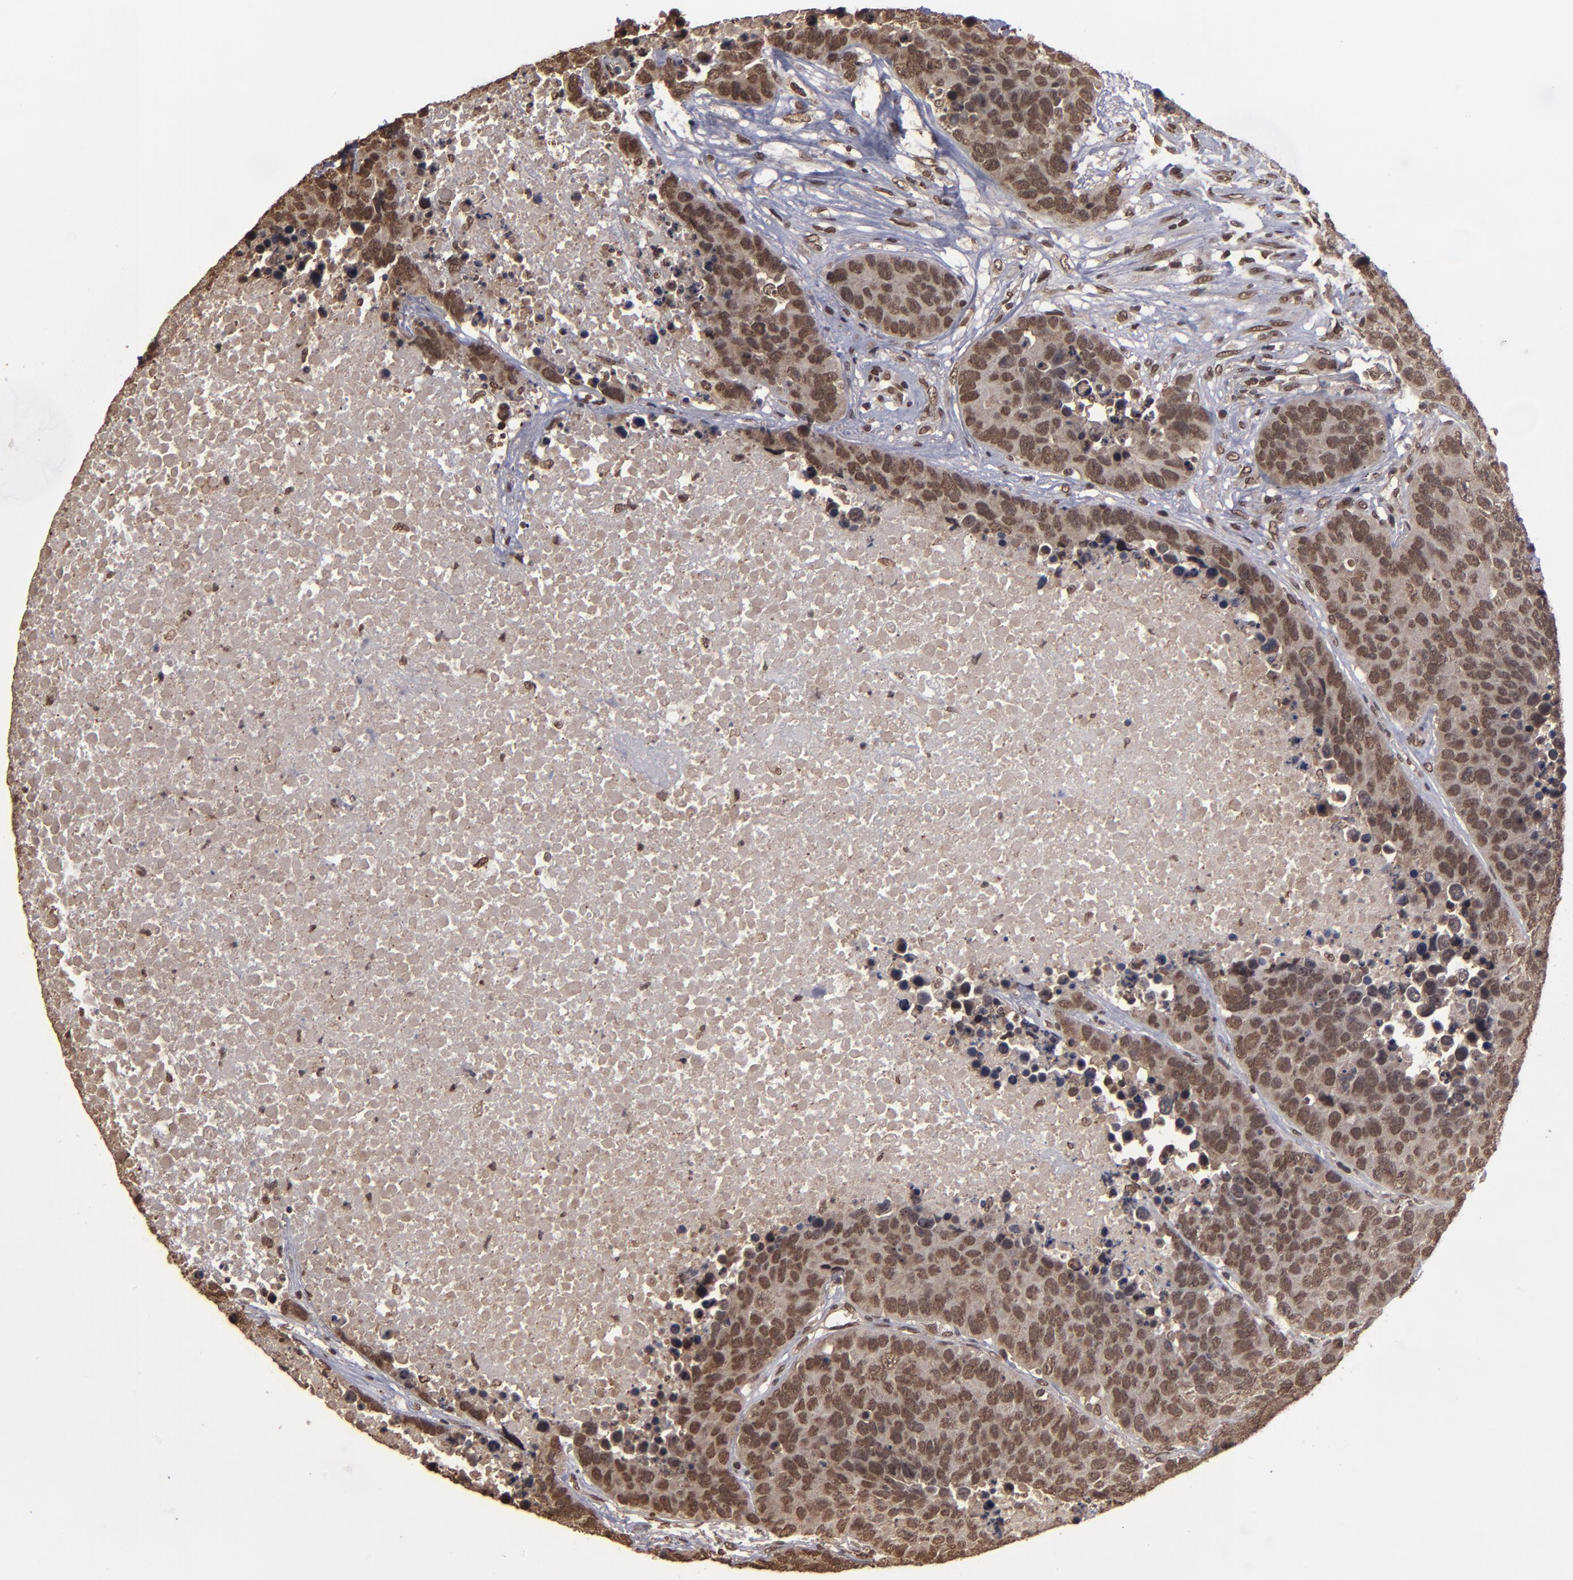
{"staining": {"intensity": "moderate", "quantity": ">75%", "location": "nuclear"}, "tissue": "carcinoid", "cell_type": "Tumor cells", "image_type": "cancer", "snomed": [{"axis": "morphology", "description": "Carcinoid, malignant, NOS"}, {"axis": "topography", "description": "Lung"}], "caption": "About >75% of tumor cells in carcinoid (malignant) display moderate nuclear protein expression as visualized by brown immunohistochemical staining.", "gene": "AKT1", "patient": {"sex": "male", "age": 60}}